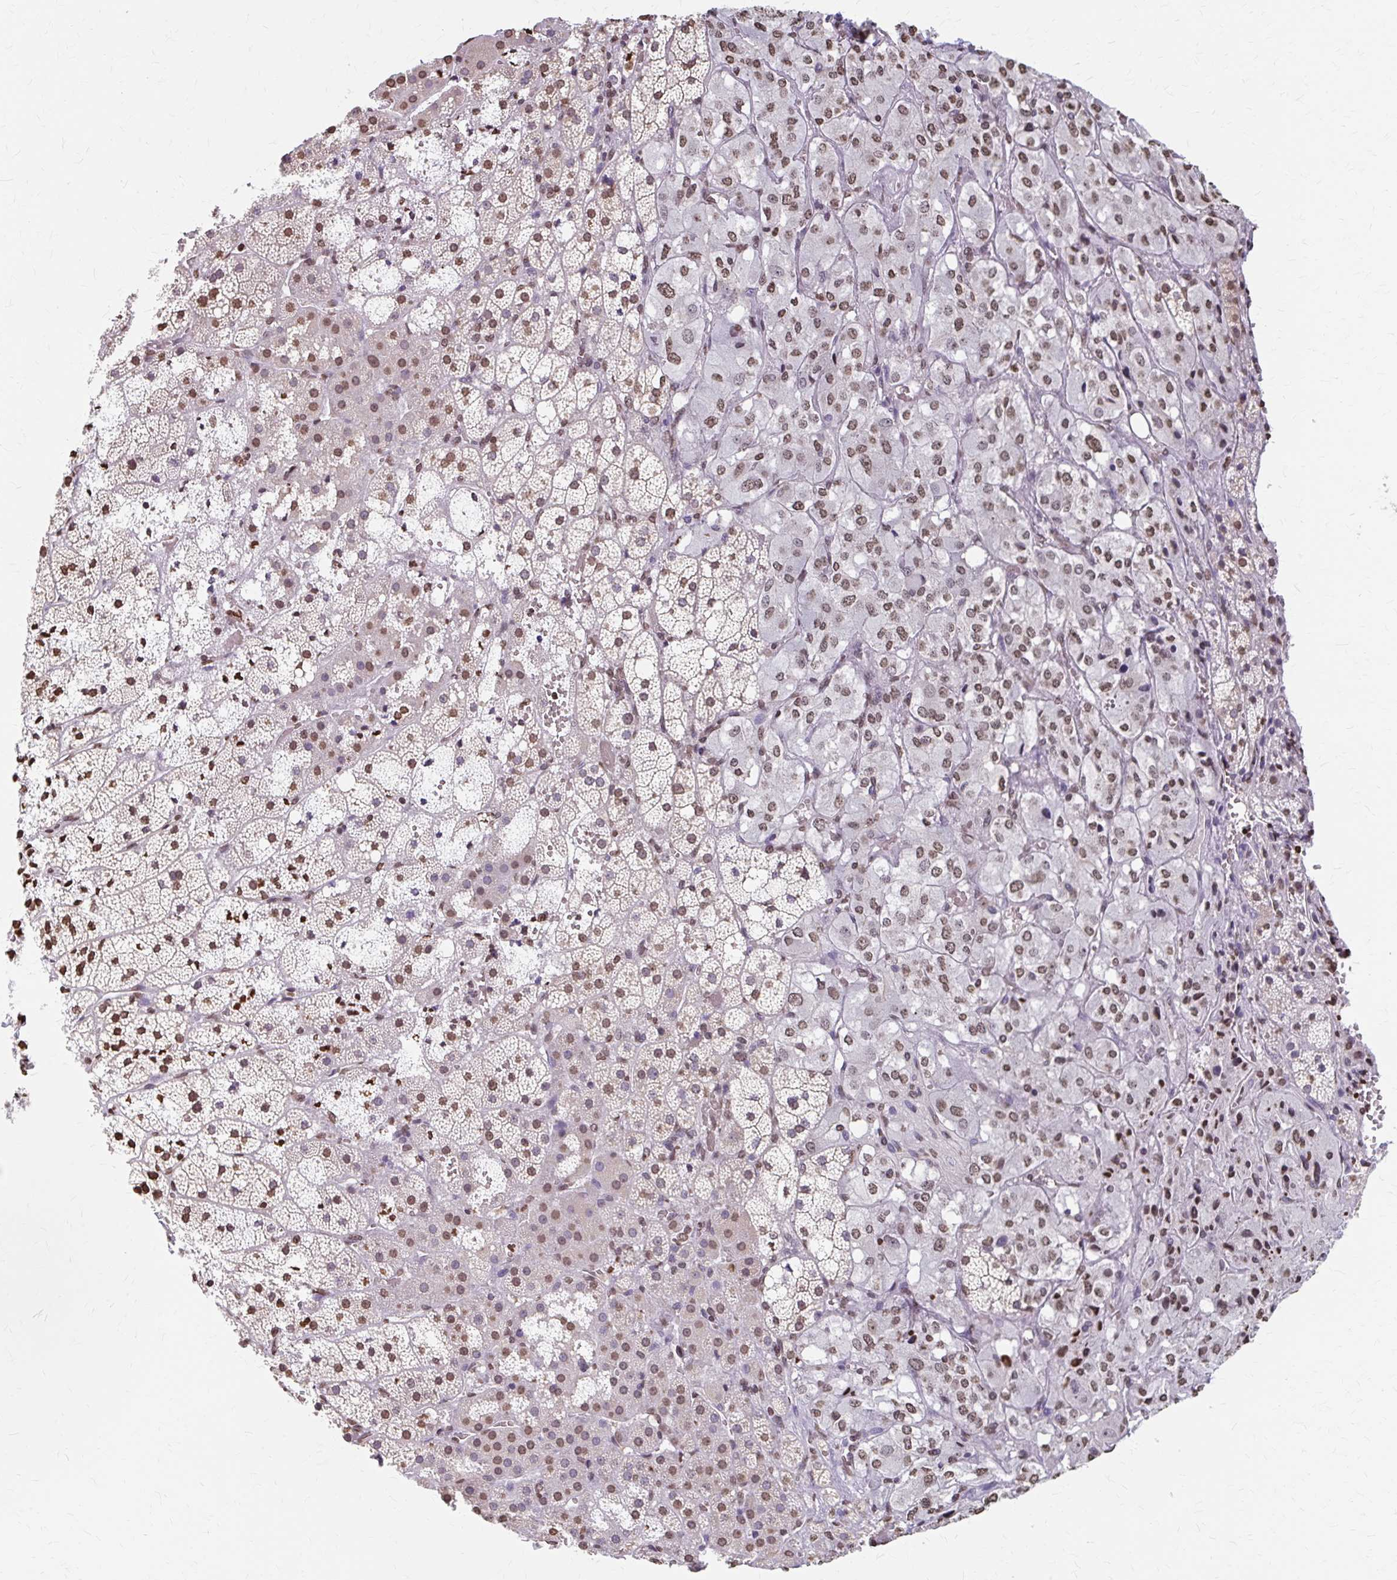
{"staining": {"intensity": "moderate", "quantity": ">75%", "location": "nuclear"}, "tissue": "adrenal gland", "cell_type": "Glandular cells", "image_type": "normal", "snomed": [{"axis": "morphology", "description": "Normal tissue, NOS"}, {"axis": "topography", "description": "Adrenal gland"}], "caption": "Immunohistochemistry (IHC) of unremarkable human adrenal gland demonstrates medium levels of moderate nuclear expression in approximately >75% of glandular cells.", "gene": "ORC3", "patient": {"sex": "male", "age": 53}}